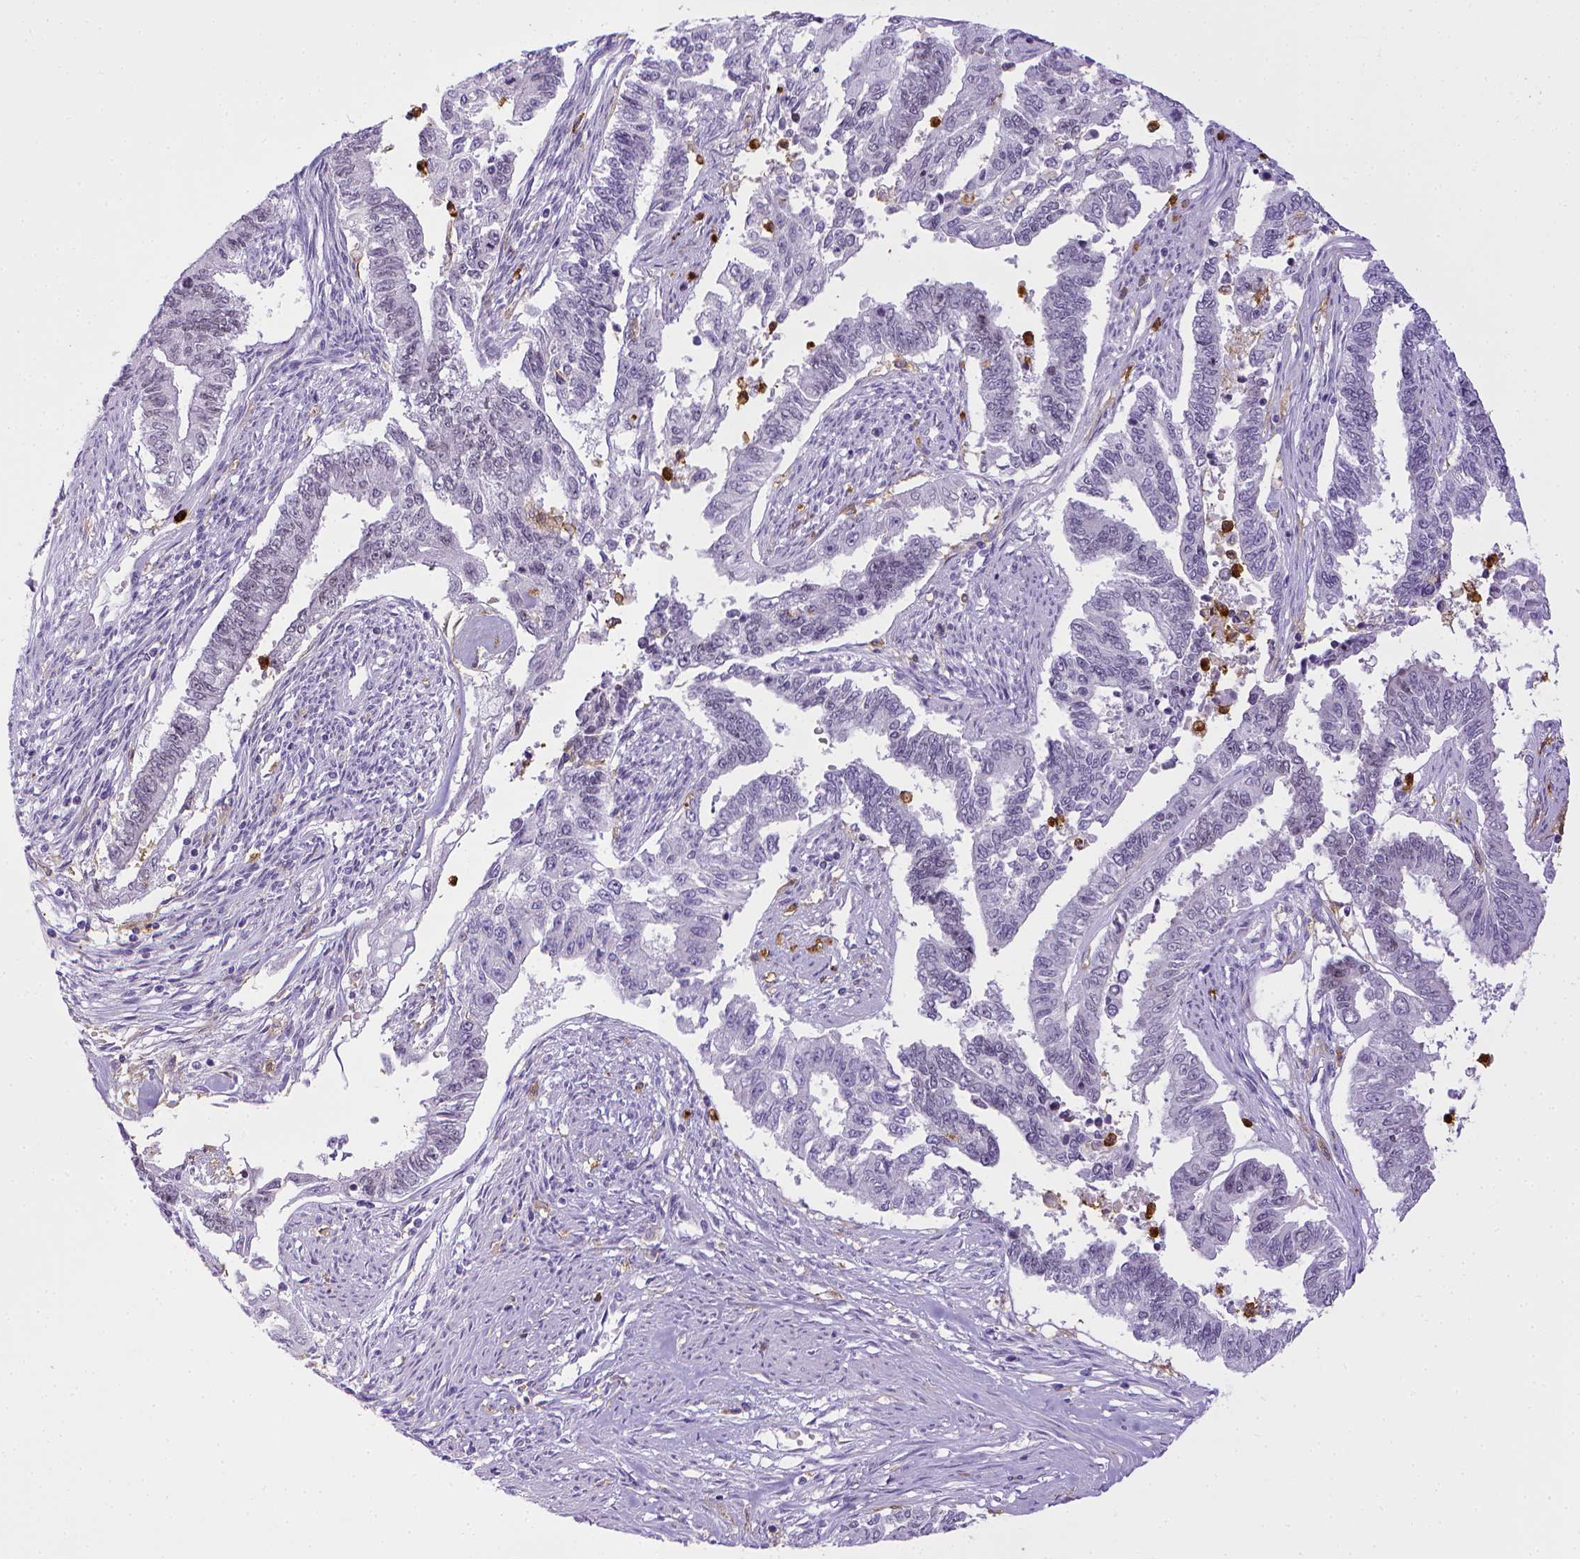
{"staining": {"intensity": "negative", "quantity": "none", "location": "none"}, "tissue": "endometrial cancer", "cell_type": "Tumor cells", "image_type": "cancer", "snomed": [{"axis": "morphology", "description": "Adenocarcinoma, NOS"}, {"axis": "topography", "description": "Uterus"}], "caption": "This is a histopathology image of IHC staining of endometrial cancer (adenocarcinoma), which shows no expression in tumor cells. Nuclei are stained in blue.", "gene": "ITGAM", "patient": {"sex": "female", "age": 59}}